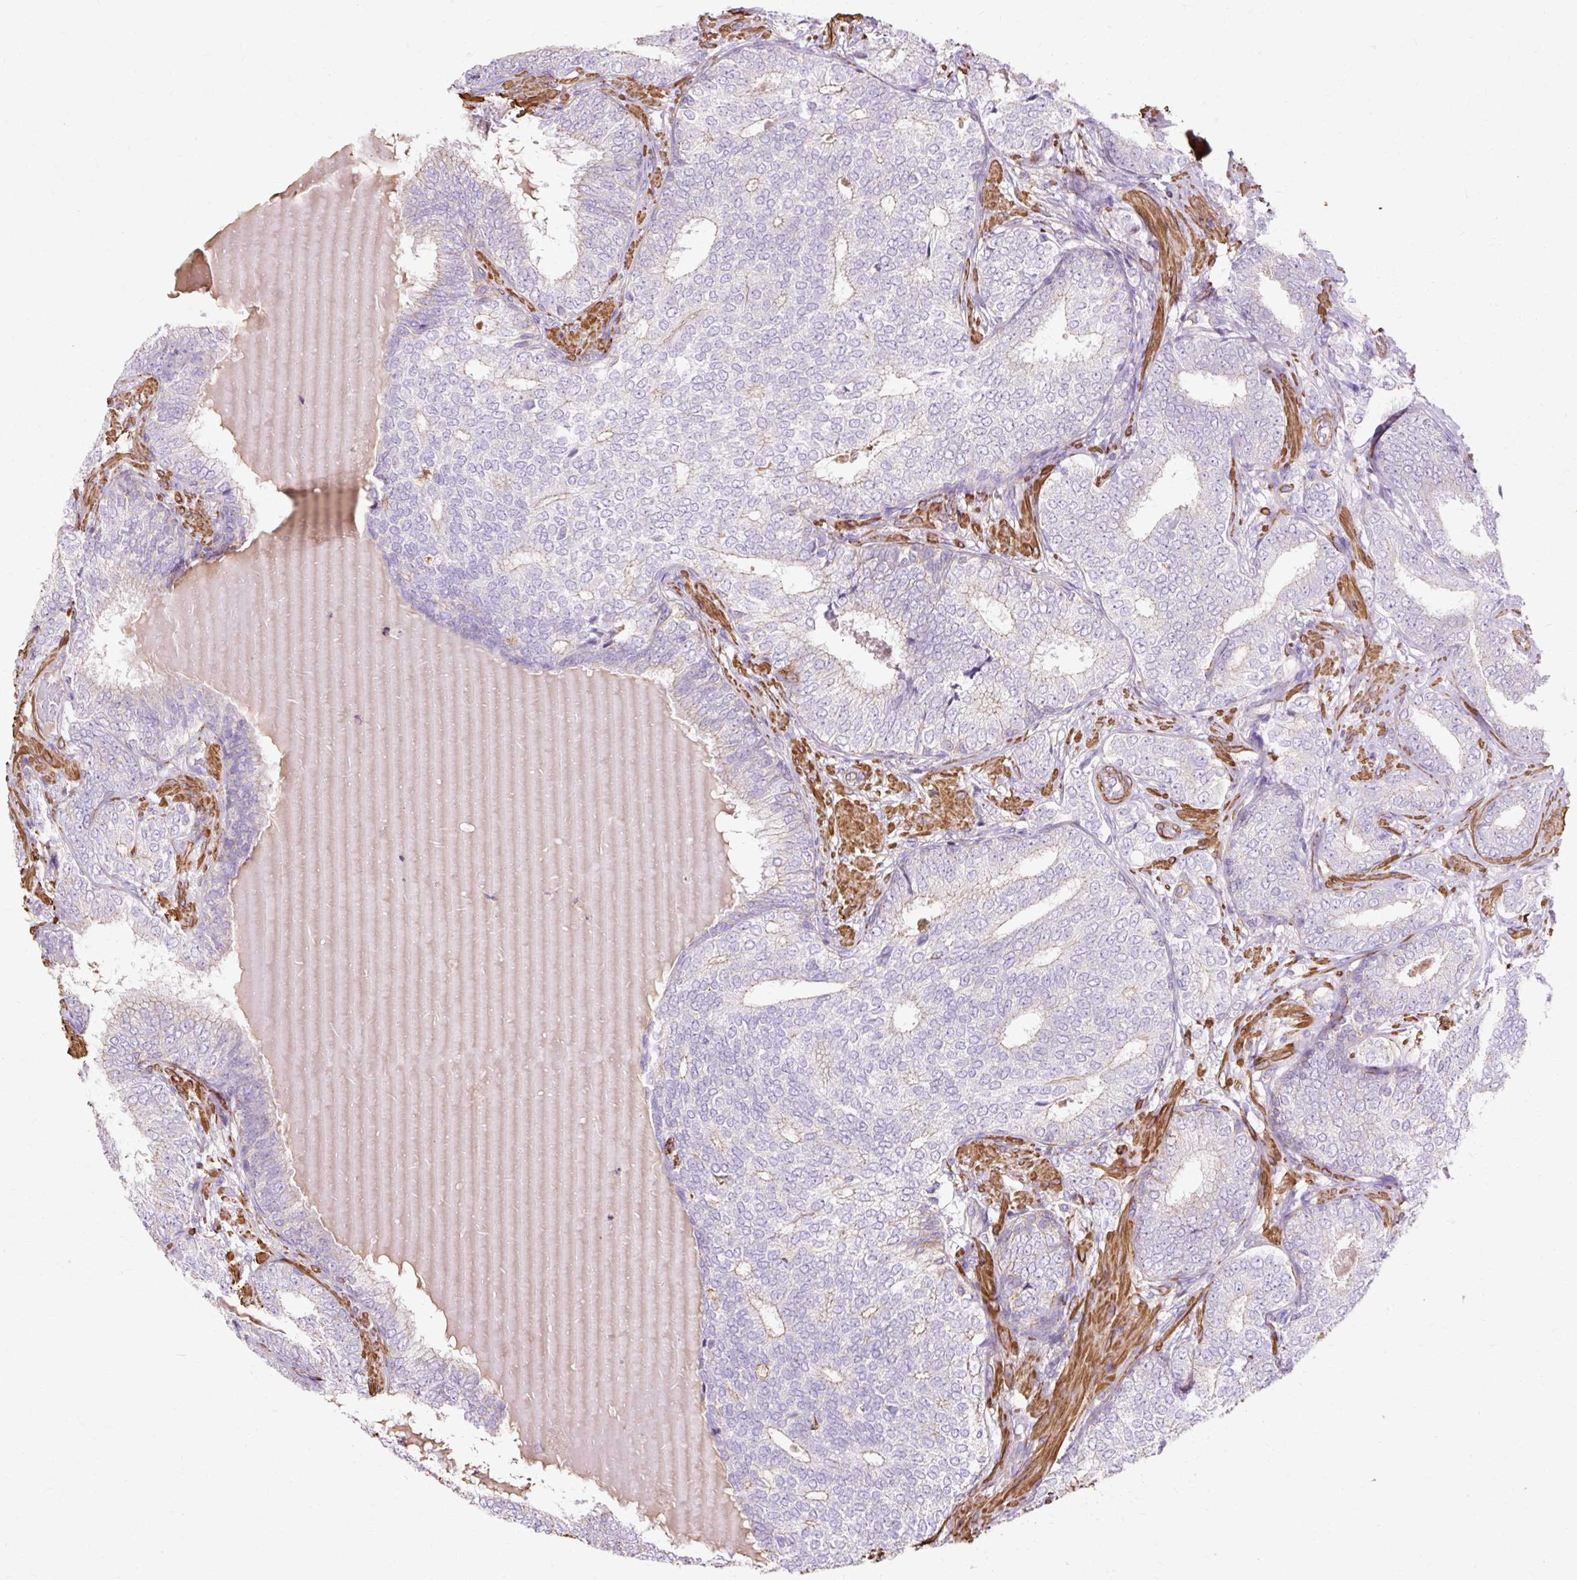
{"staining": {"intensity": "negative", "quantity": "none", "location": "none"}, "tissue": "prostate cancer", "cell_type": "Tumor cells", "image_type": "cancer", "snomed": [{"axis": "morphology", "description": "Adenocarcinoma, High grade"}, {"axis": "topography", "description": "Prostate"}], "caption": "This is an IHC image of prostate cancer. There is no positivity in tumor cells.", "gene": "TBC1D2B", "patient": {"sex": "male", "age": 72}}